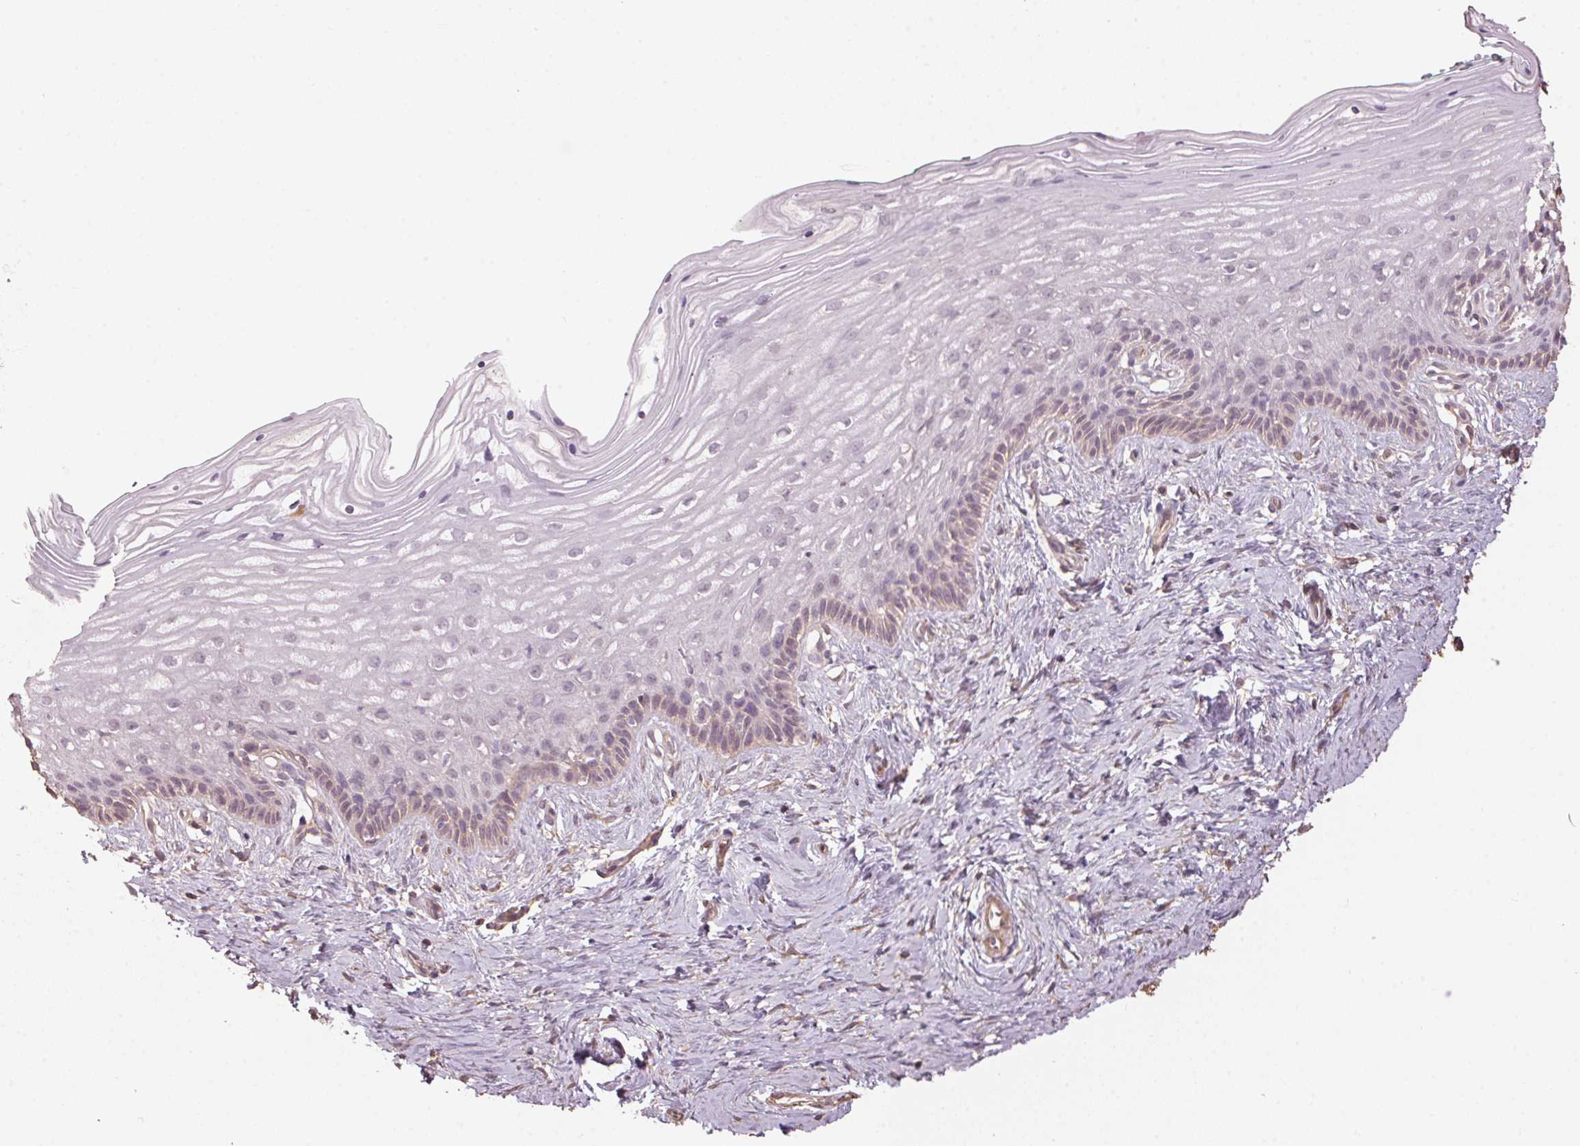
{"staining": {"intensity": "weak", "quantity": "<25%", "location": "cytoplasmic/membranous"}, "tissue": "vagina", "cell_type": "Squamous epithelial cells", "image_type": "normal", "snomed": [{"axis": "morphology", "description": "Normal tissue, NOS"}, {"axis": "topography", "description": "Vagina"}], "caption": "Human vagina stained for a protein using immunohistochemistry (IHC) shows no staining in squamous epithelial cells.", "gene": "QDPR", "patient": {"sex": "female", "age": 45}}